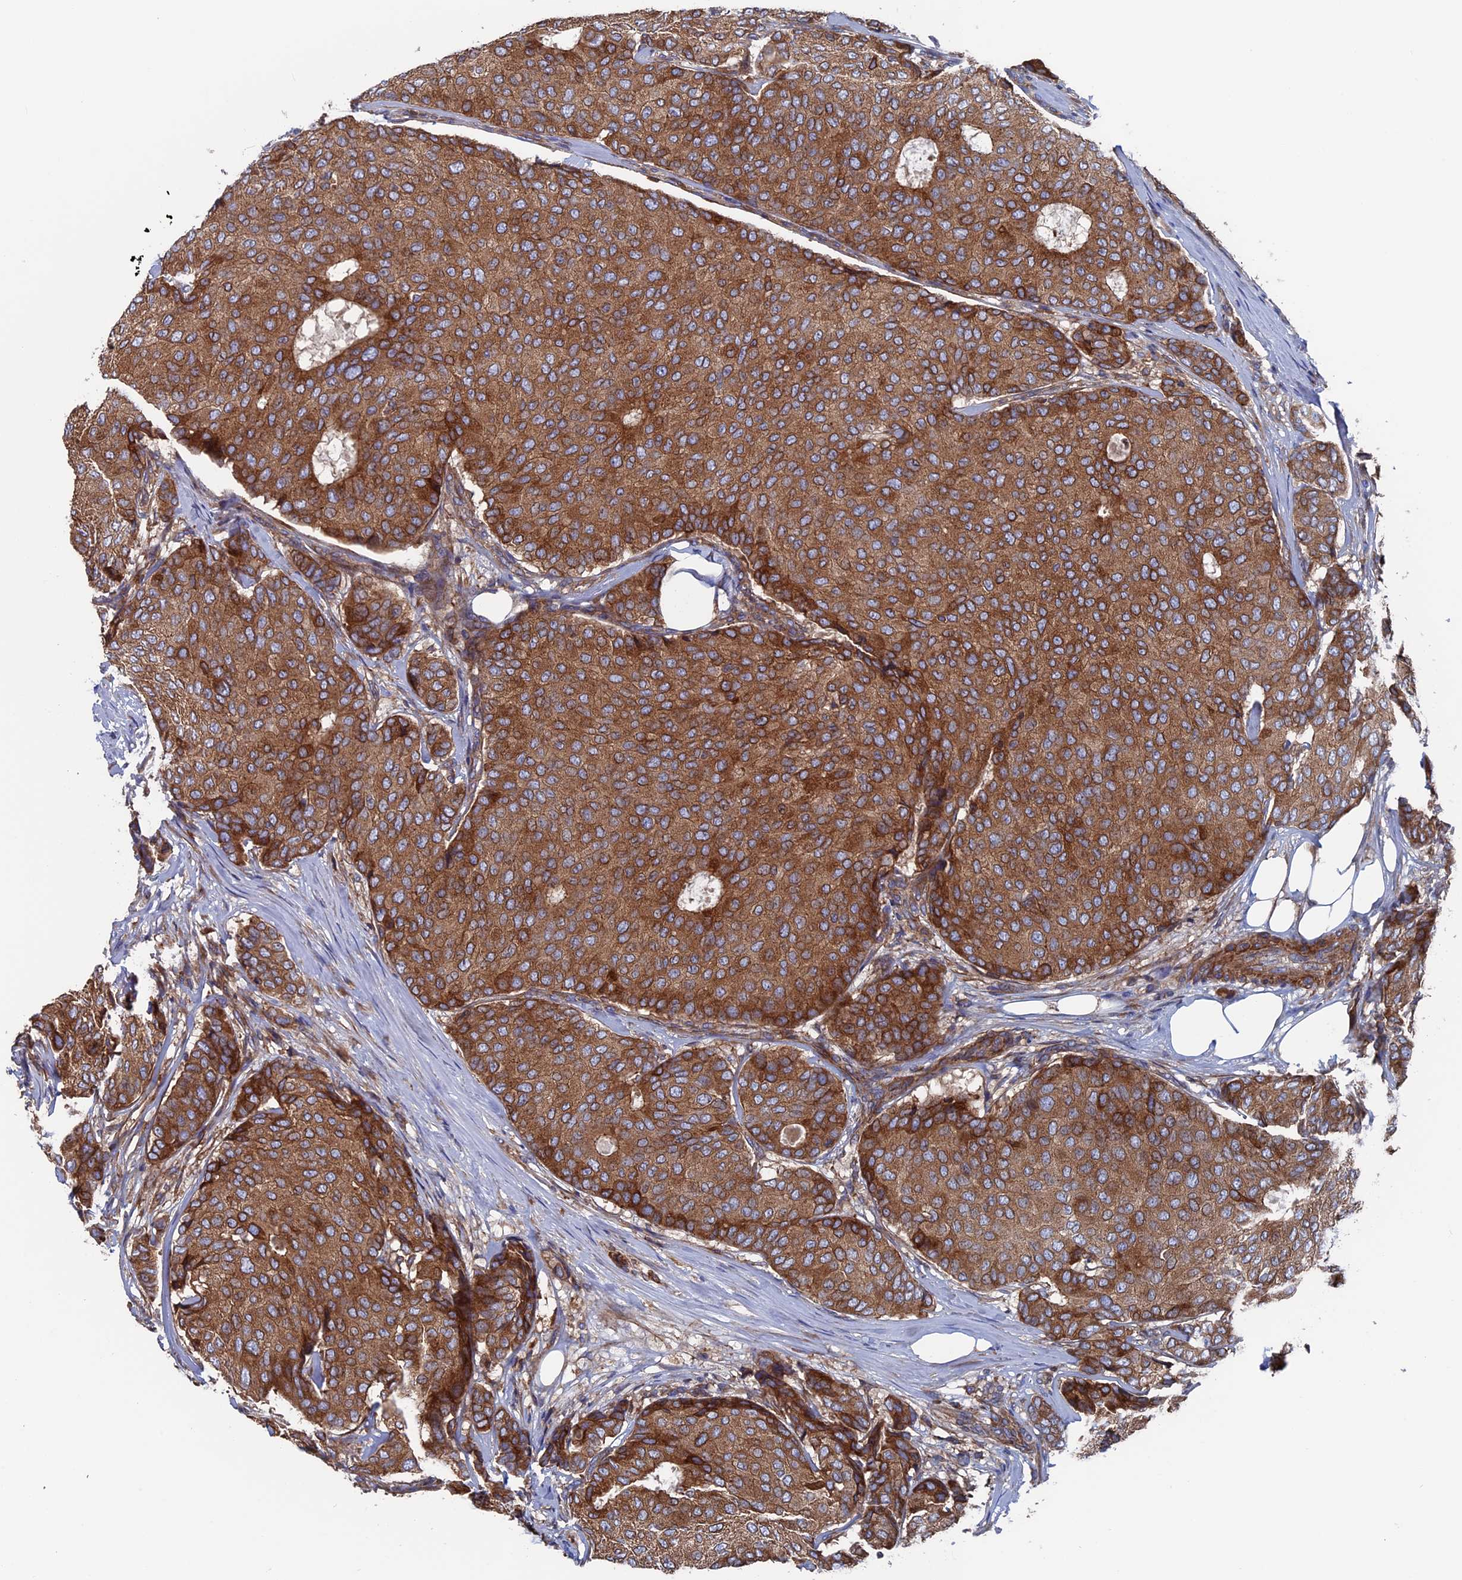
{"staining": {"intensity": "moderate", "quantity": ">75%", "location": "cytoplasmic/membranous"}, "tissue": "breast cancer", "cell_type": "Tumor cells", "image_type": "cancer", "snomed": [{"axis": "morphology", "description": "Duct carcinoma"}, {"axis": "topography", "description": "Breast"}], "caption": "Intraductal carcinoma (breast) tissue demonstrates moderate cytoplasmic/membranous staining in approximately >75% of tumor cells Immunohistochemistry stains the protein in brown and the nuclei are stained blue.", "gene": "DNAJC3", "patient": {"sex": "female", "age": 75}}